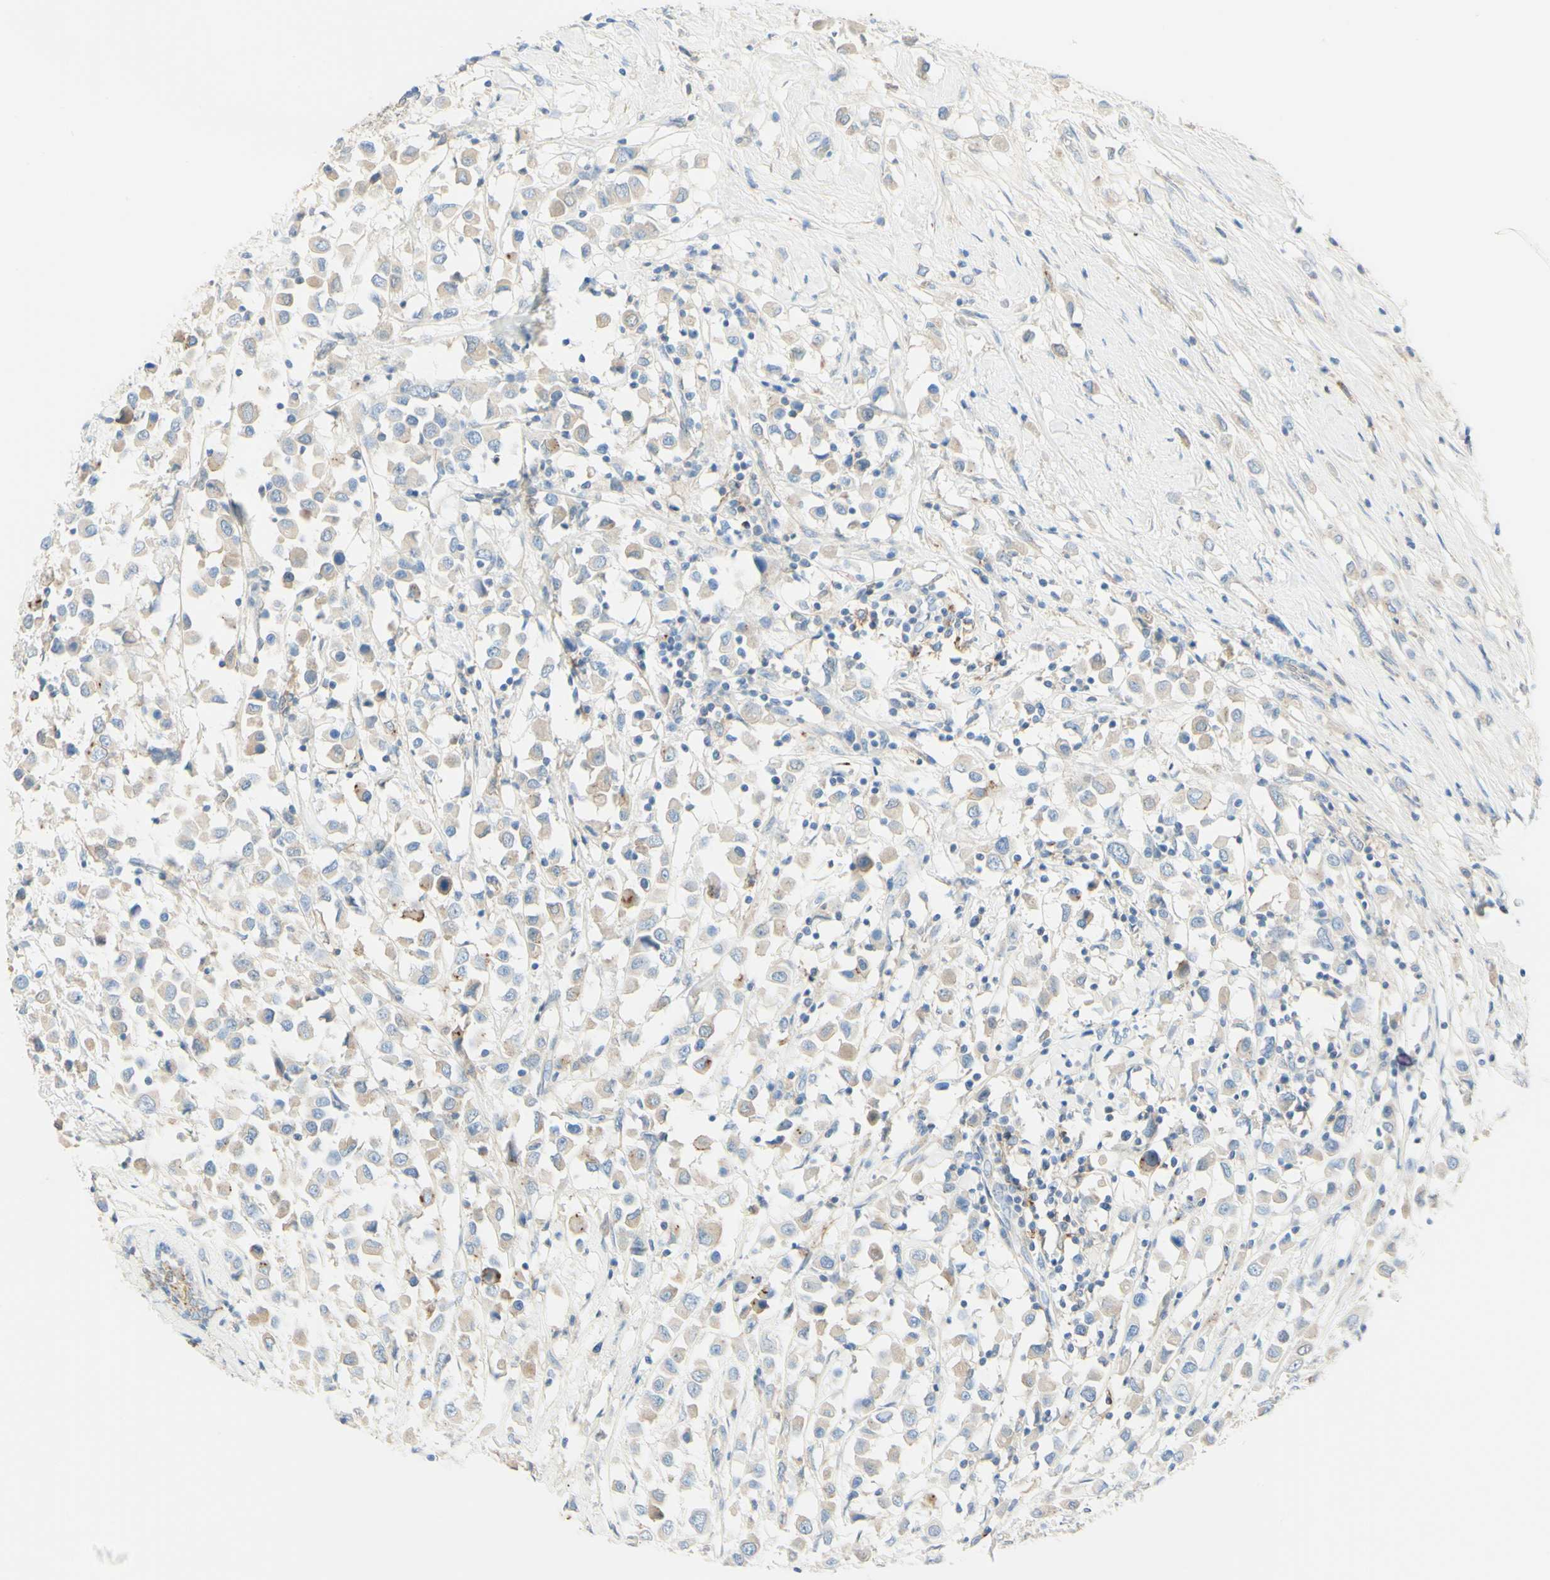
{"staining": {"intensity": "weak", "quantity": ">75%", "location": "cytoplasmic/membranous"}, "tissue": "breast cancer", "cell_type": "Tumor cells", "image_type": "cancer", "snomed": [{"axis": "morphology", "description": "Duct carcinoma"}, {"axis": "topography", "description": "Breast"}], "caption": "This photomicrograph displays IHC staining of human breast infiltrating ductal carcinoma, with low weak cytoplasmic/membranous staining in about >75% of tumor cells.", "gene": "ALCAM", "patient": {"sex": "female", "age": 61}}